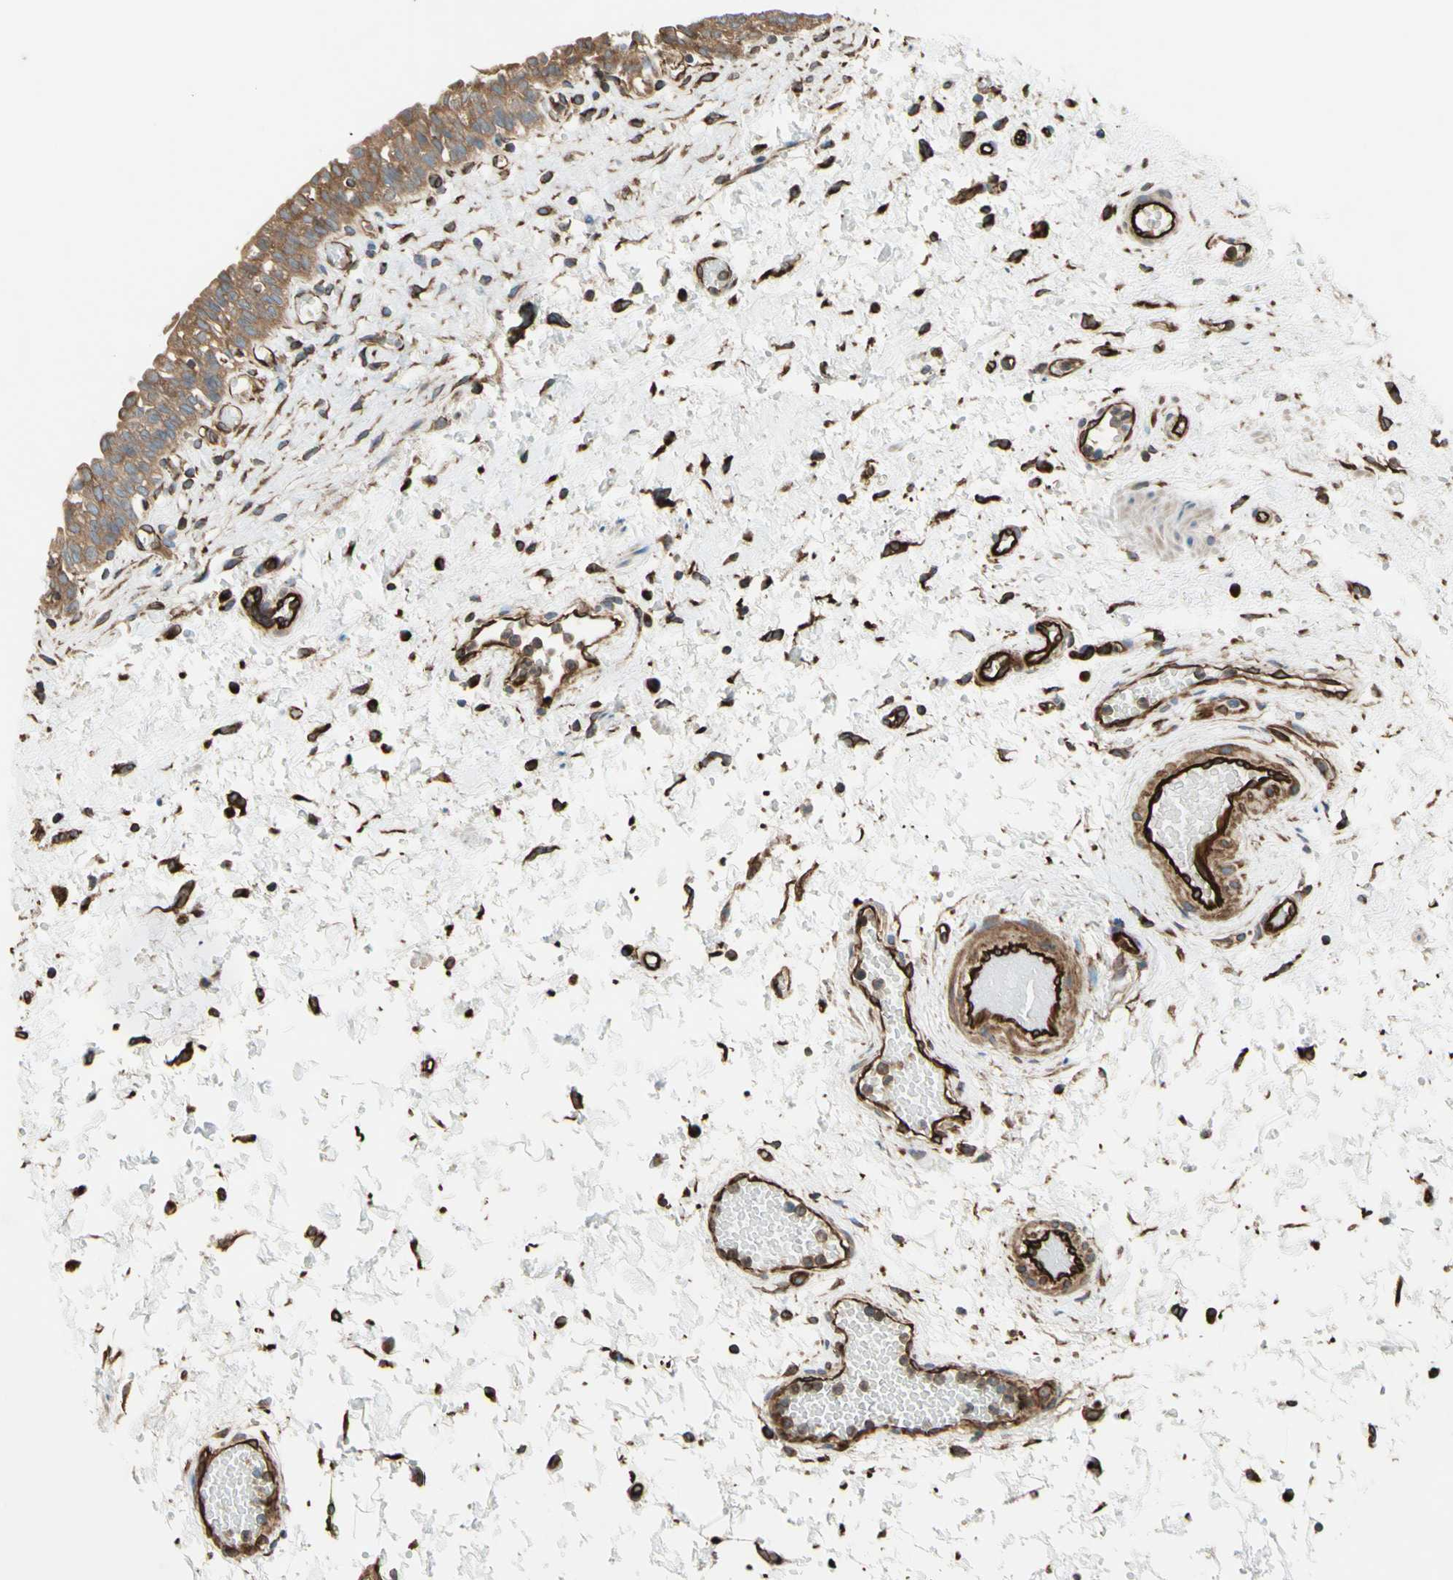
{"staining": {"intensity": "moderate", "quantity": ">75%", "location": "cytoplasmic/membranous"}, "tissue": "urinary bladder", "cell_type": "Urothelial cells", "image_type": "normal", "snomed": [{"axis": "morphology", "description": "Normal tissue, NOS"}, {"axis": "topography", "description": "Urinary bladder"}], "caption": "IHC of normal human urinary bladder reveals medium levels of moderate cytoplasmic/membranous positivity in about >75% of urothelial cells.", "gene": "TRAF2", "patient": {"sex": "male", "age": 55}}